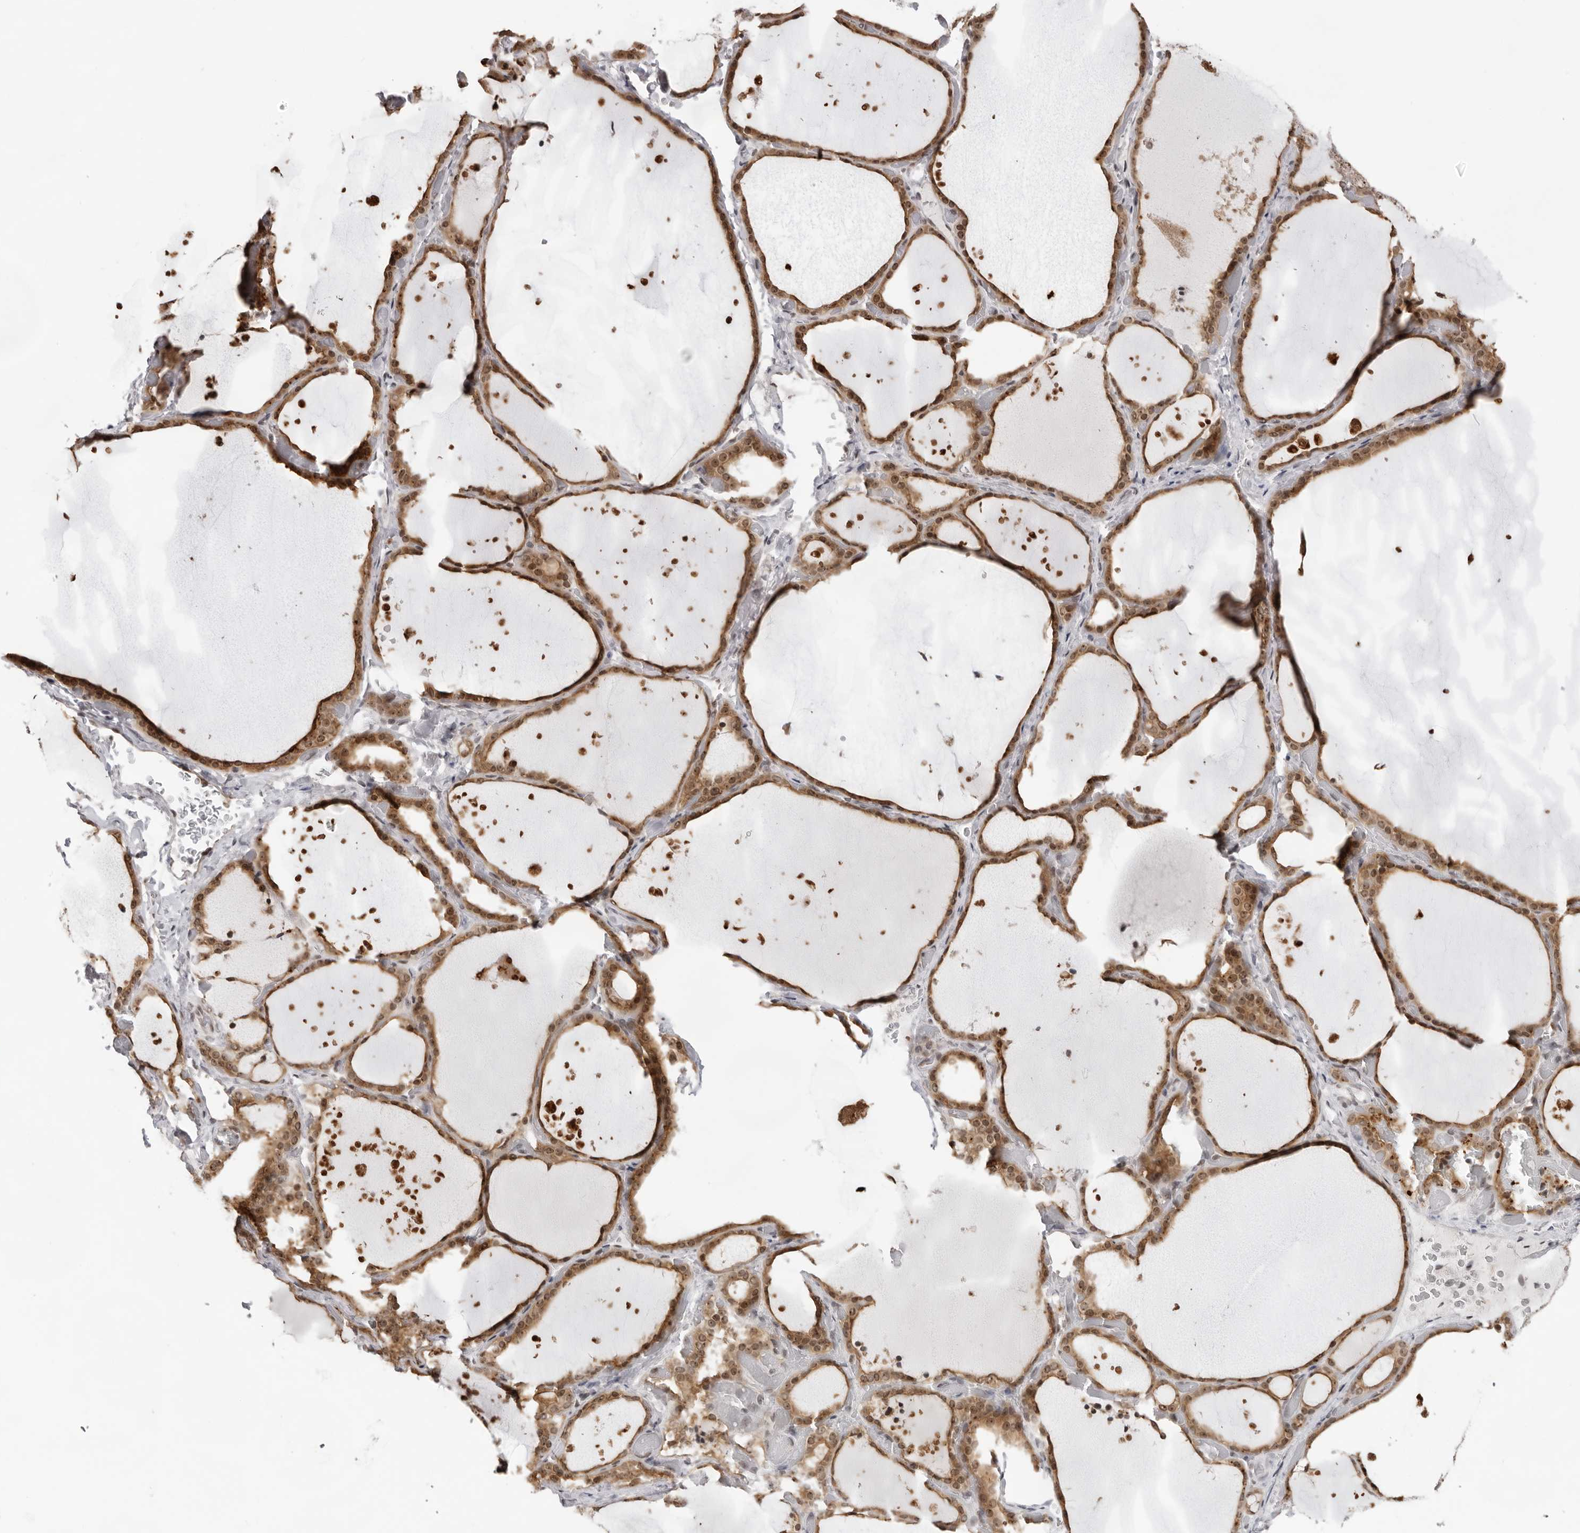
{"staining": {"intensity": "moderate", "quantity": ">75%", "location": "cytoplasmic/membranous,nuclear"}, "tissue": "thyroid gland", "cell_type": "Glandular cells", "image_type": "normal", "snomed": [{"axis": "morphology", "description": "Normal tissue, NOS"}, {"axis": "topography", "description": "Thyroid gland"}], "caption": "Brown immunohistochemical staining in benign human thyroid gland displays moderate cytoplasmic/membranous,nuclear staining in approximately >75% of glandular cells. The protein is stained brown, and the nuclei are stained in blue (DAB (3,3'-diaminobenzidine) IHC with brightfield microscopy, high magnification).", "gene": "EXOSC10", "patient": {"sex": "female", "age": 44}}